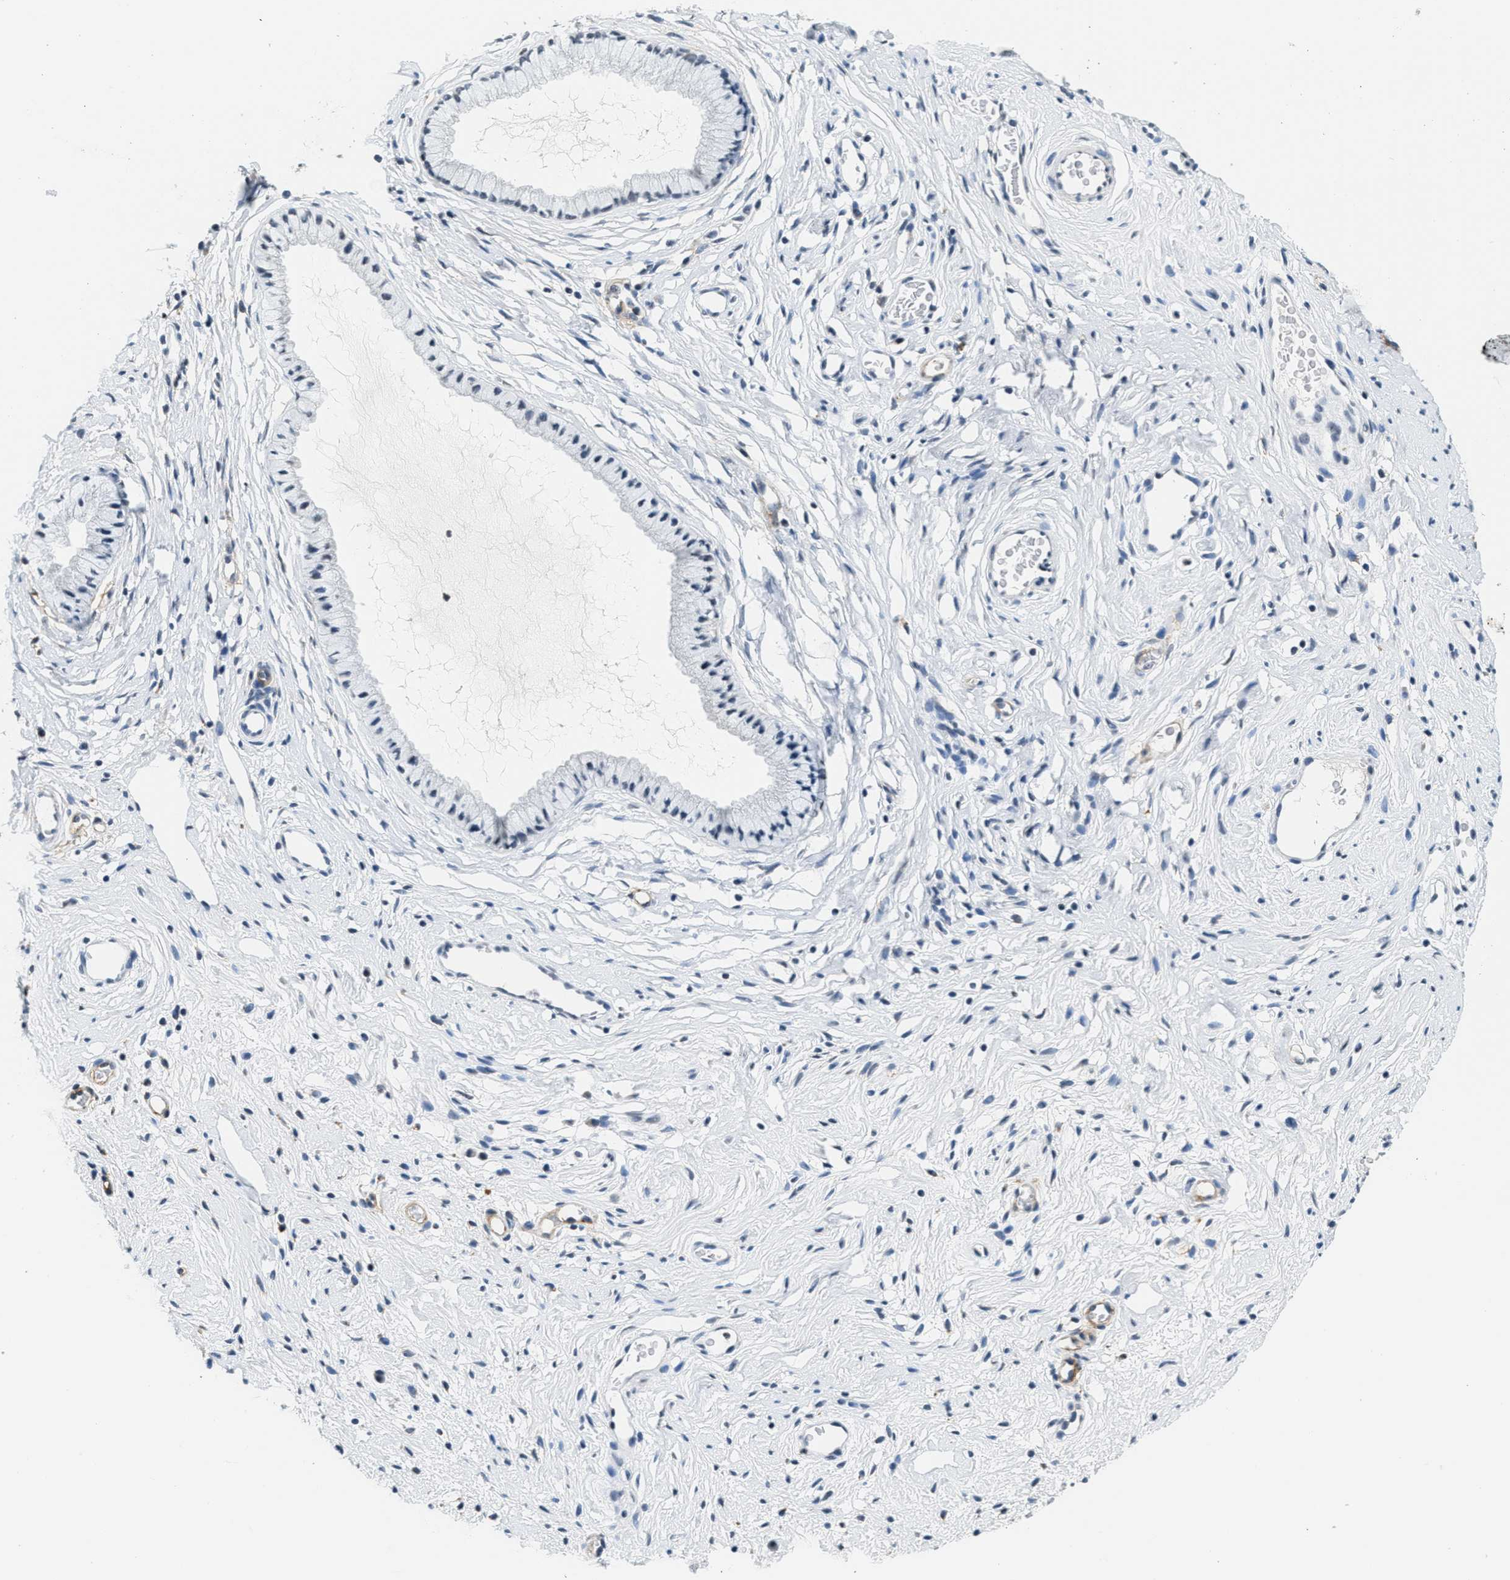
{"staining": {"intensity": "negative", "quantity": "none", "location": "none"}, "tissue": "cervix", "cell_type": "Glandular cells", "image_type": "normal", "snomed": [{"axis": "morphology", "description": "Normal tissue, NOS"}, {"axis": "topography", "description": "Cervix"}], "caption": "Cervix was stained to show a protein in brown. There is no significant expression in glandular cells. (Brightfield microscopy of DAB IHC at high magnification).", "gene": "CA4", "patient": {"sex": "female", "age": 77}}